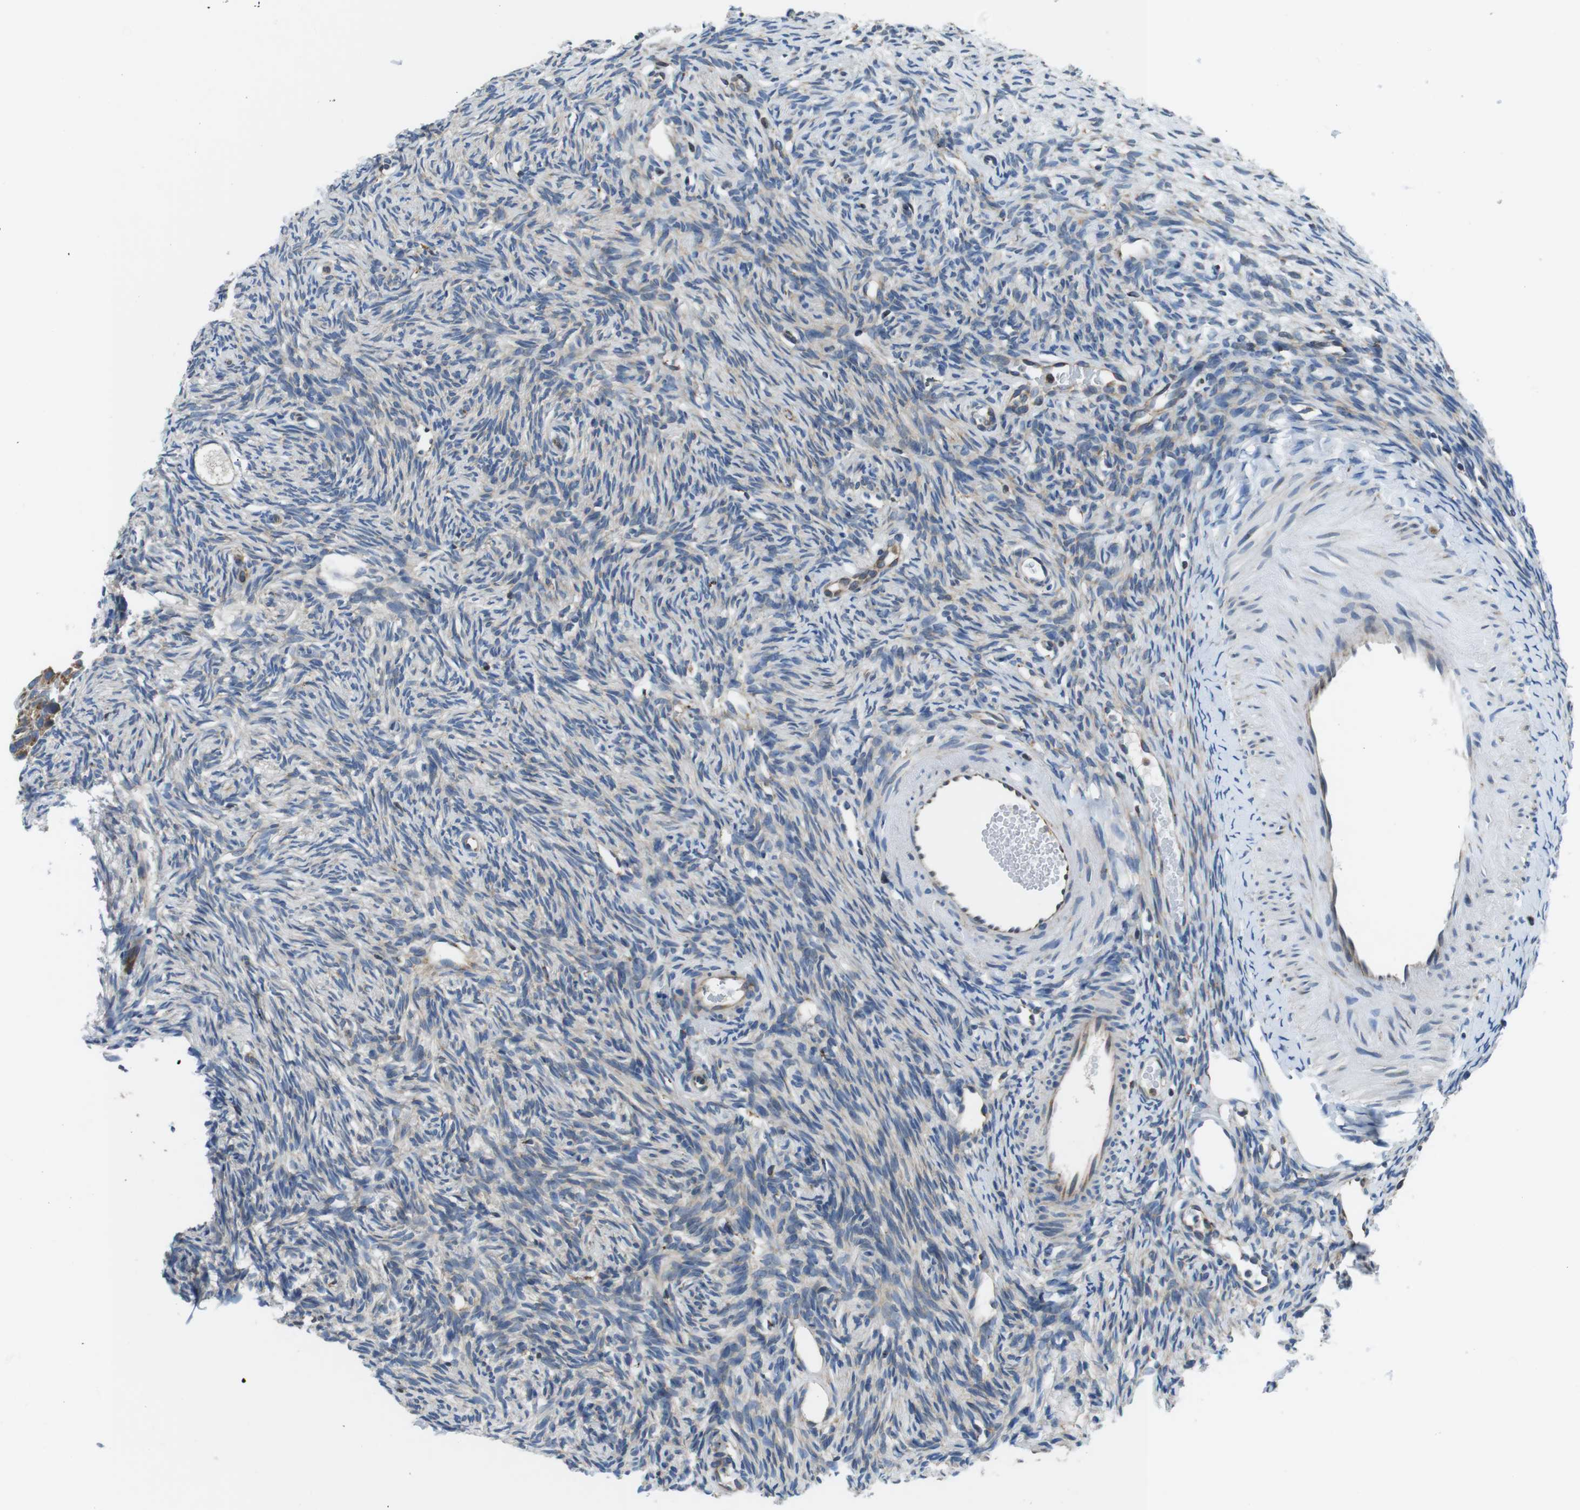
{"staining": {"intensity": "weak", "quantity": "25%-75%", "location": "cytoplasmic/membranous"}, "tissue": "ovary", "cell_type": "Ovarian stroma cells", "image_type": "normal", "snomed": [{"axis": "morphology", "description": "Normal tissue, NOS"}, {"axis": "topography", "description": "Ovary"}], "caption": "The micrograph displays staining of normal ovary, revealing weak cytoplasmic/membranous protein positivity (brown color) within ovarian stroma cells. Using DAB (brown) and hematoxylin (blue) stains, captured at high magnification using brightfield microscopy.", "gene": "UGGT1", "patient": {"sex": "female", "age": 33}}